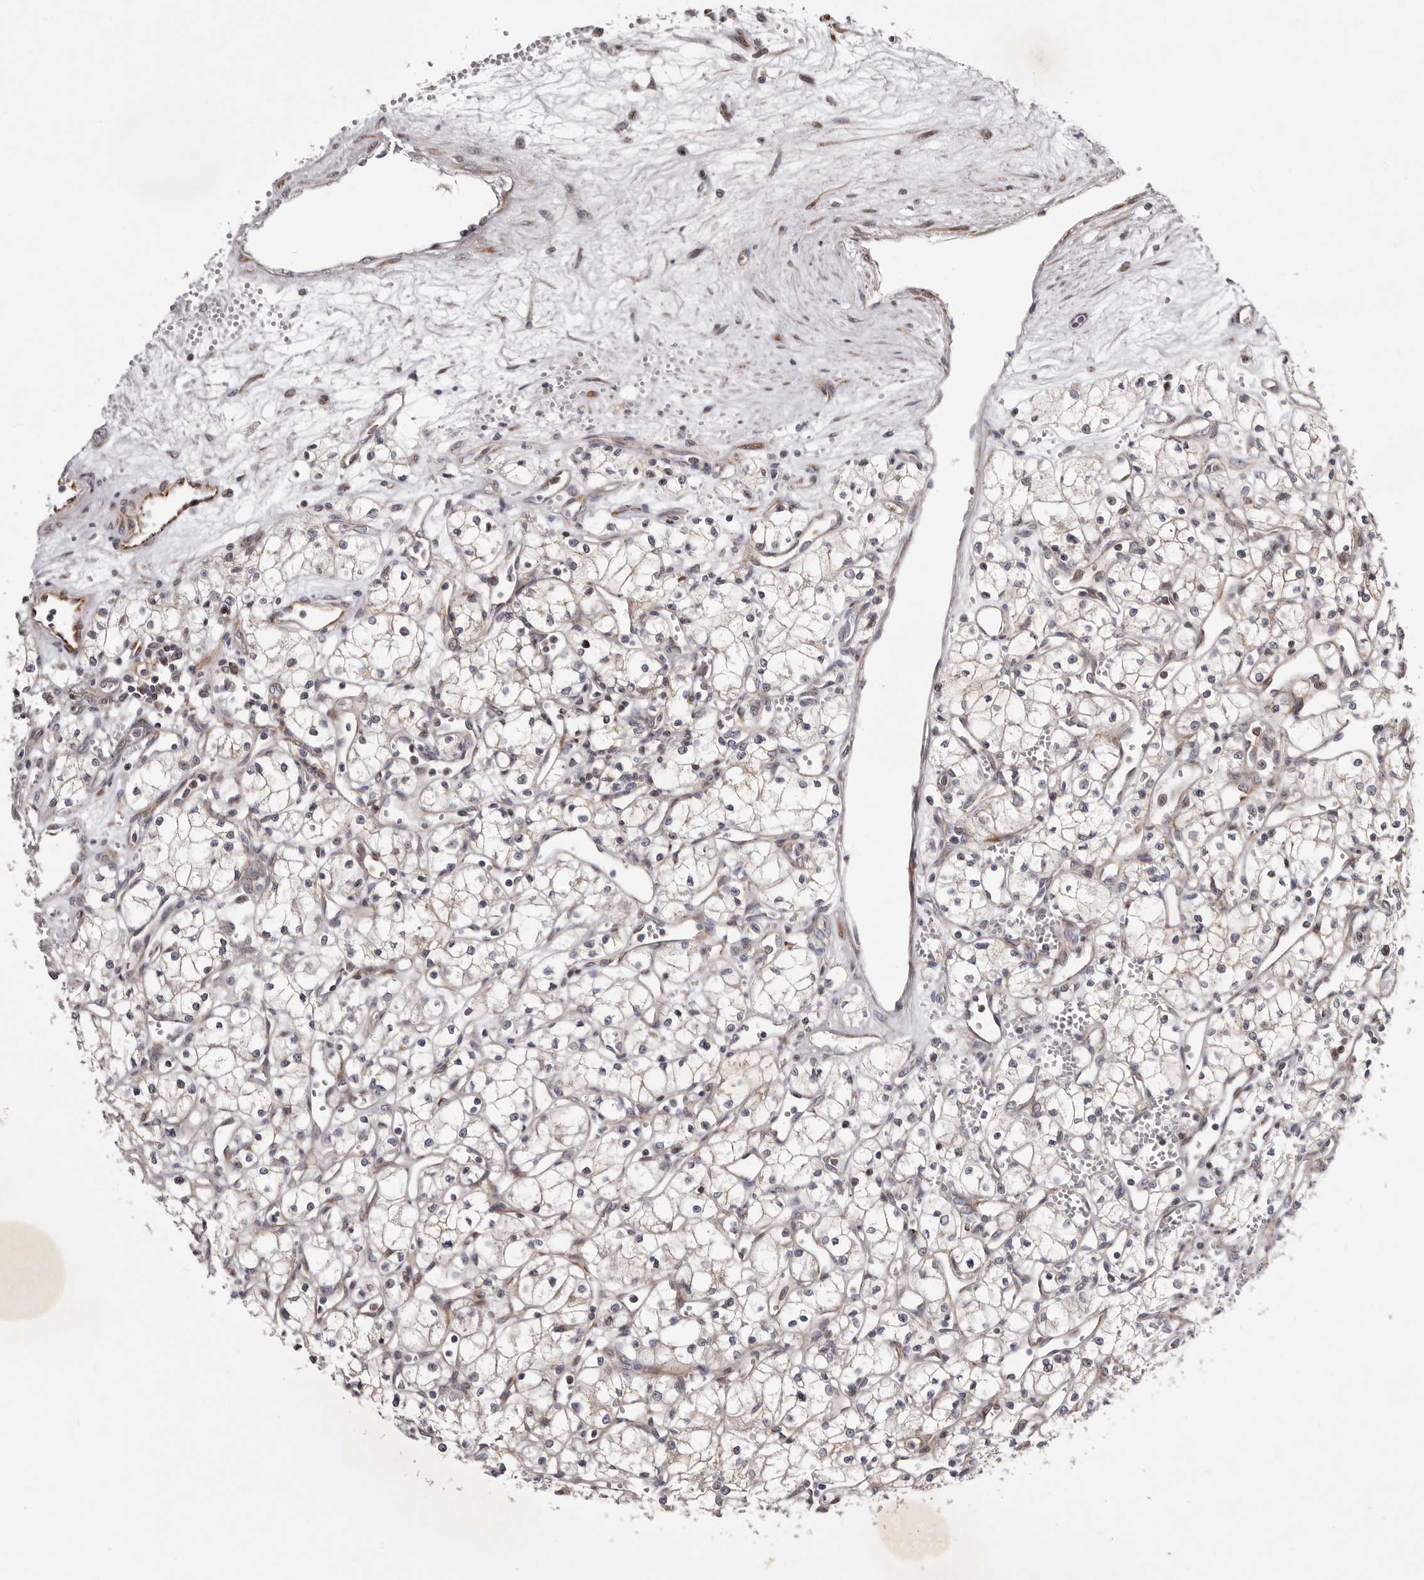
{"staining": {"intensity": "weak", "quantity": ">75%", "location": "cytoplasmic/membranous"}, "tissue": "renal cancer", "cell_type": "Tumor cells", "image_type": "cancer", "snomed": [{"axis": "morphology", "description": "Adenocarcinoma, NOS"}, {"axis": "topography", "description": "Kidney"}], "caption": "Human renal cancer (adenocarcinoma) stained with a brown dye exhibits weak cytoplasmic/membranous positive expression in approximately >75% of tumor cells.", "gene": "TIMM17B", "patient": {"sex": "male", "age": 59}}